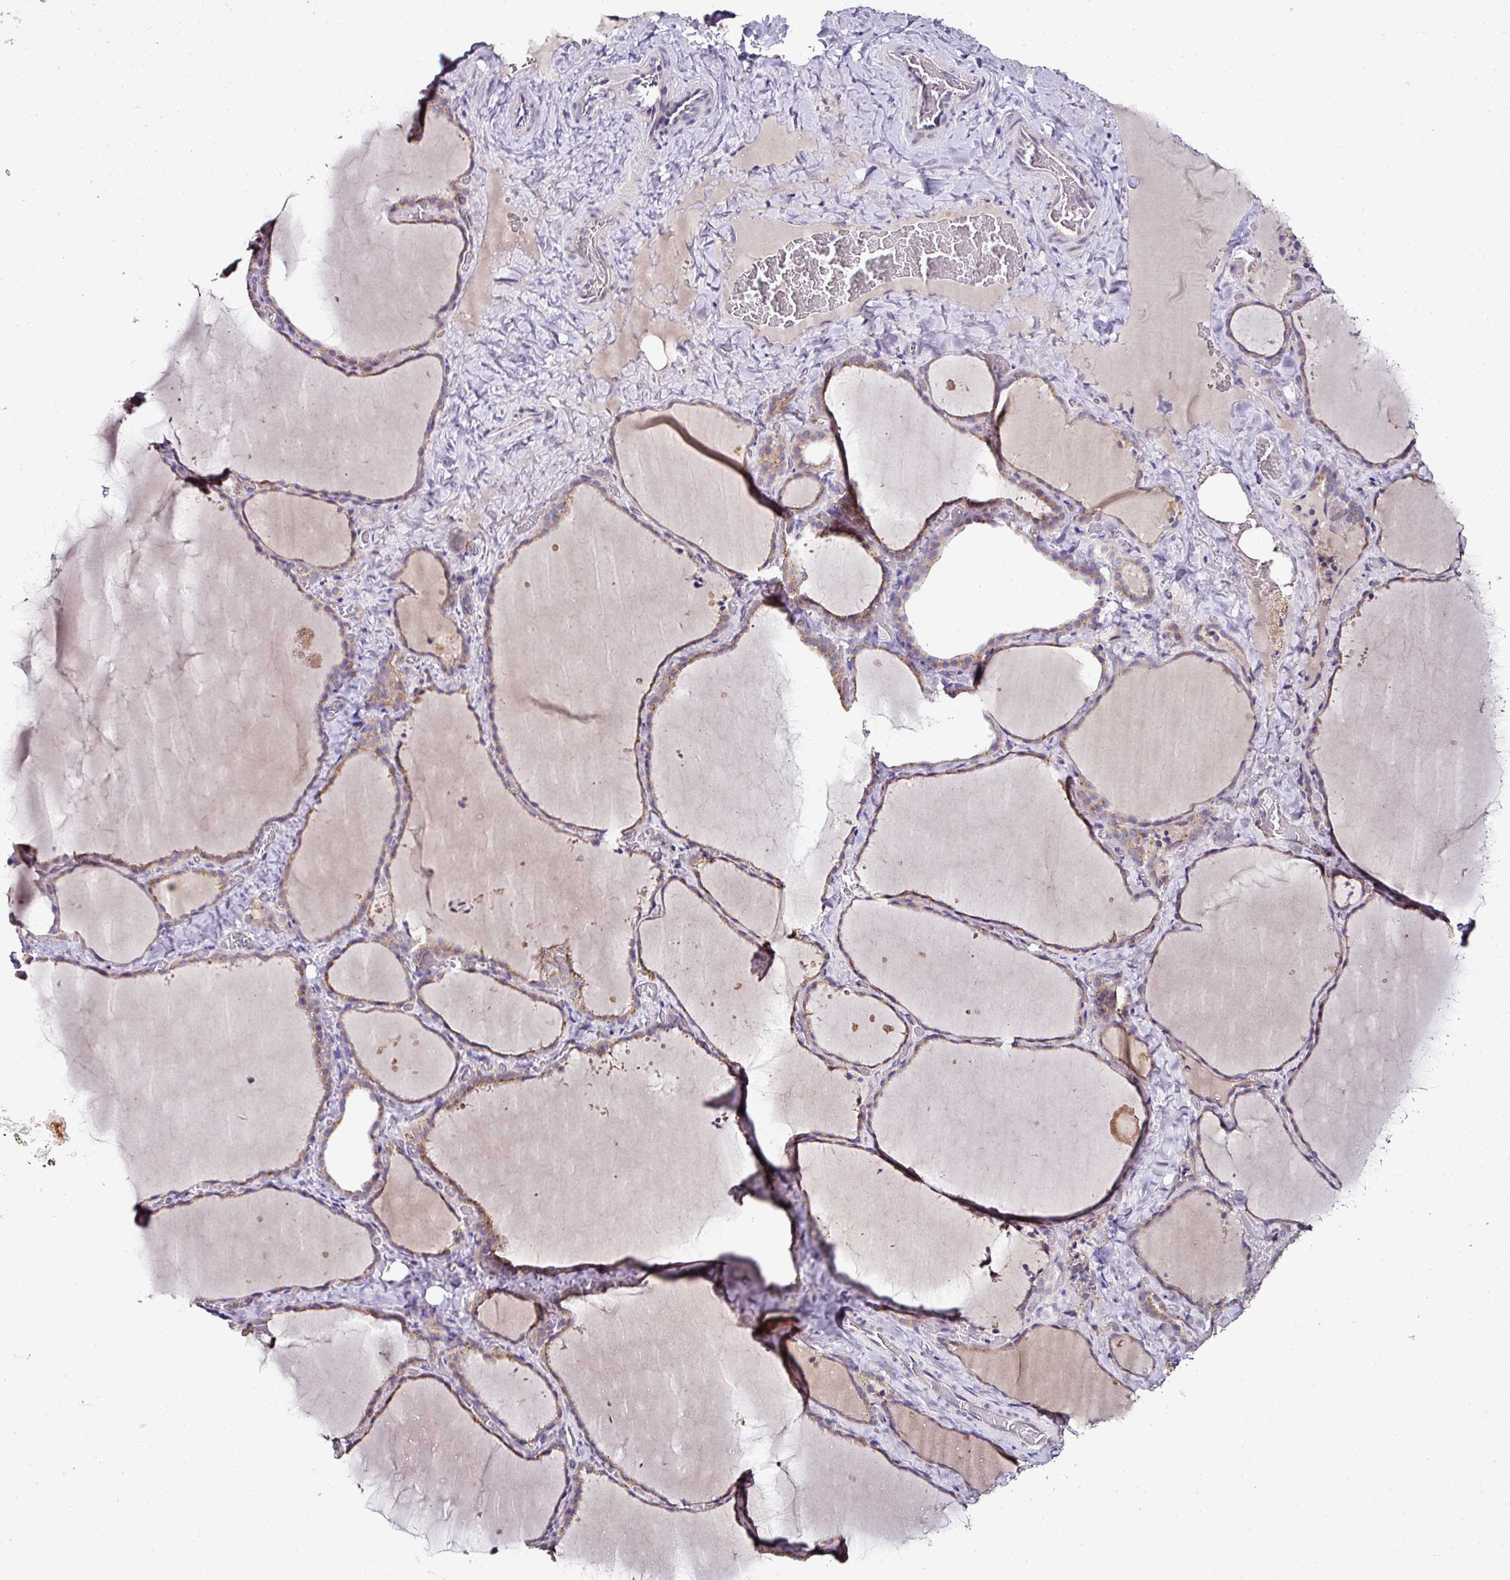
{"staining": {"intensity": "weak", "quantity": "25%-75%", "location": "cytoplasmic/membranous"}, "tissue": "thyroid gland", "cell_type": "Glandular cells", "image_type": "normal", "snomed": [{"axis": "morphology", "description": "Normal tissue, NOS"}, {"axis": "topography", "description": "Thyroid gland"}], "caption": "Glandular cells display weak cytoplasmic/membranous expression in approximately 25%-75% of cells in benign thyroid gland.", "gene": "SKIC2", "patient": {"sex": "female", "age": 22}}